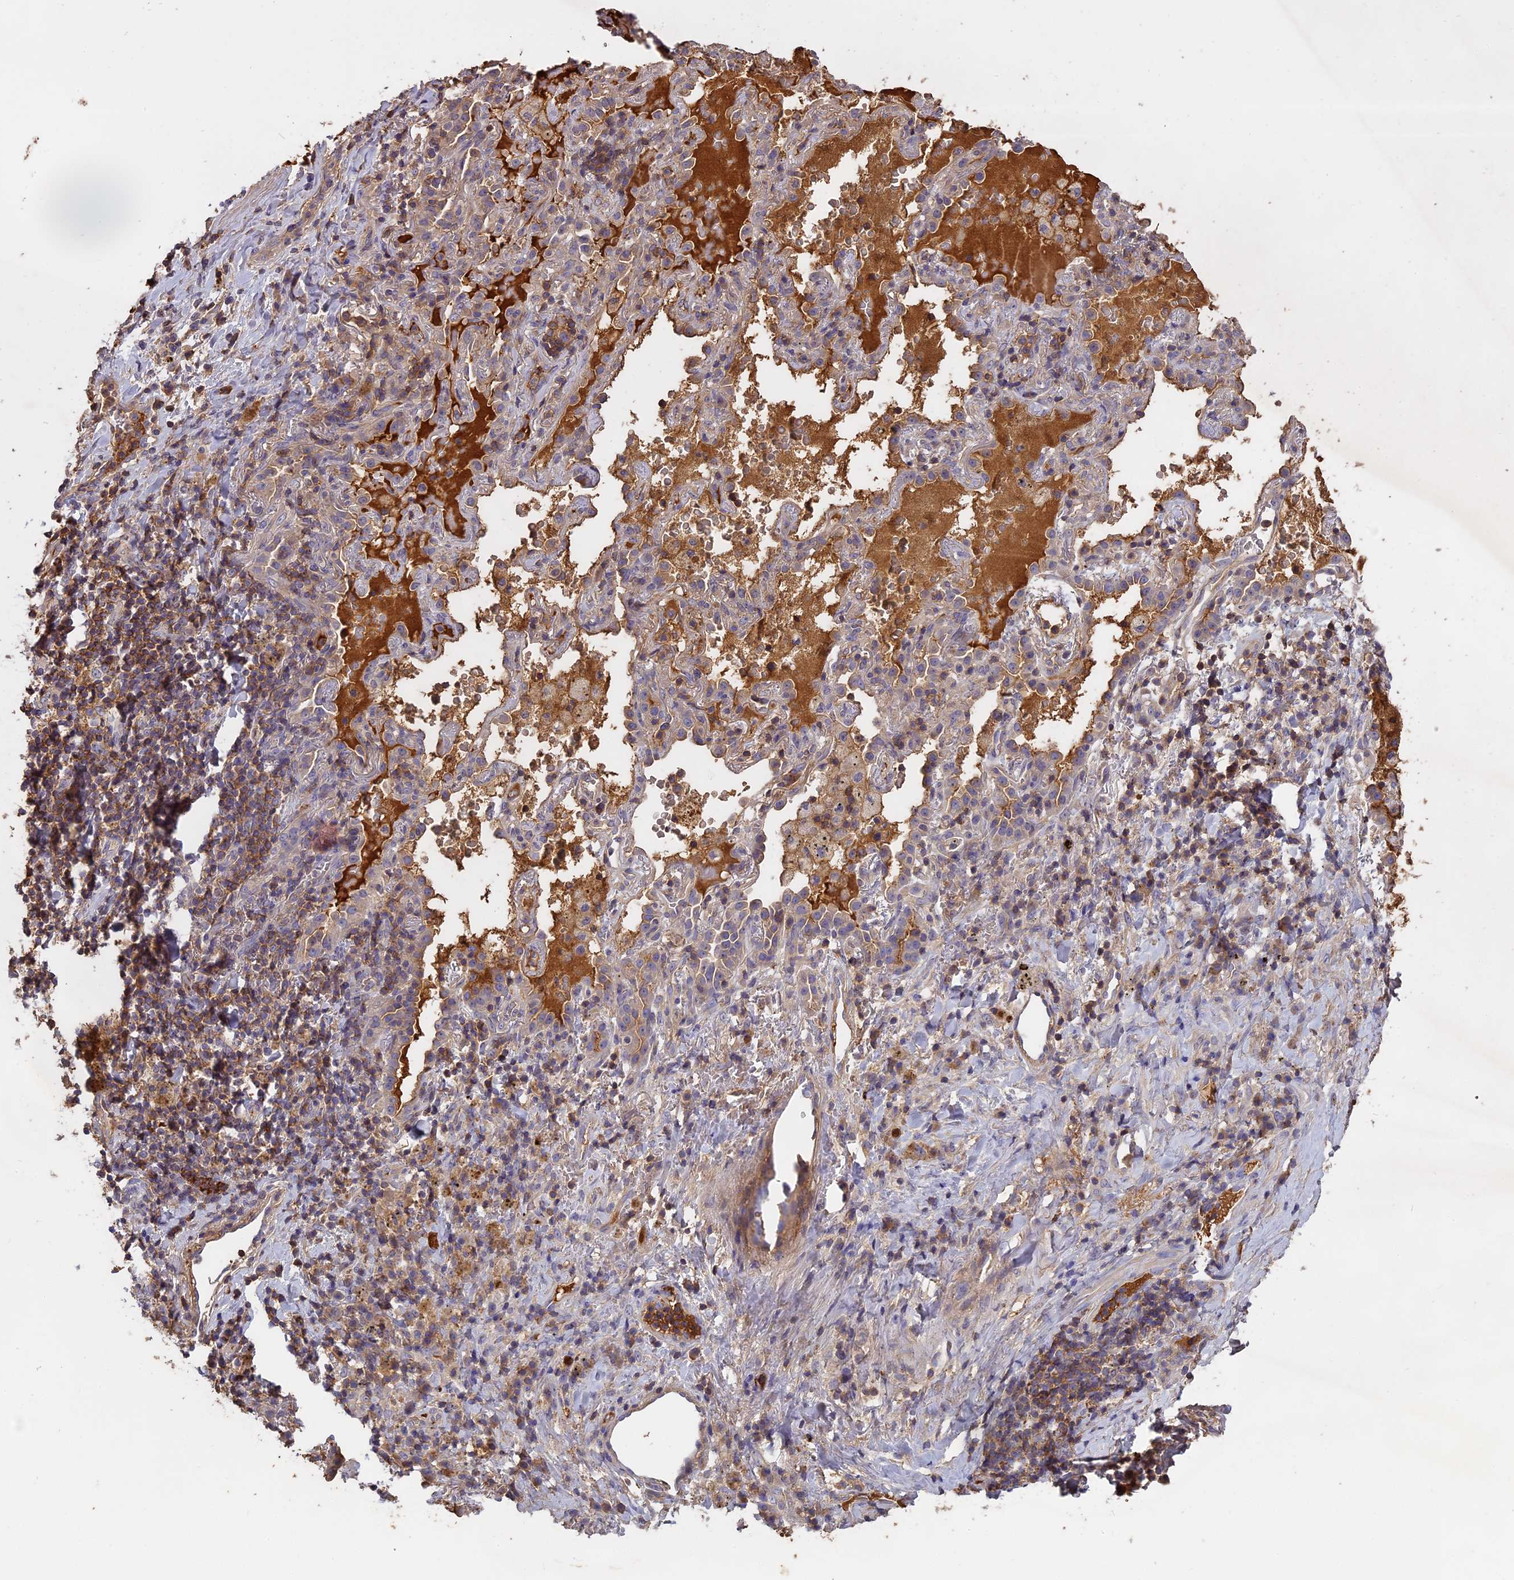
{"staining": {"intensity": "negative", "quantity": "none", "location": "none"}, "tissue": "lung cancer", "cell_type": "Tumor cells", "image_type": "cancer", "snomed": [{"axis": "morphology", "description": "Squamous cell carcinoma, NOS"}, {"axis": "topography", "description": "Lung"}], "caption": "Tumor cells are negative for protein expression in human lung cancer.", "gene": "CFAP119", "patient": {"sex": "female", "age": 63}}